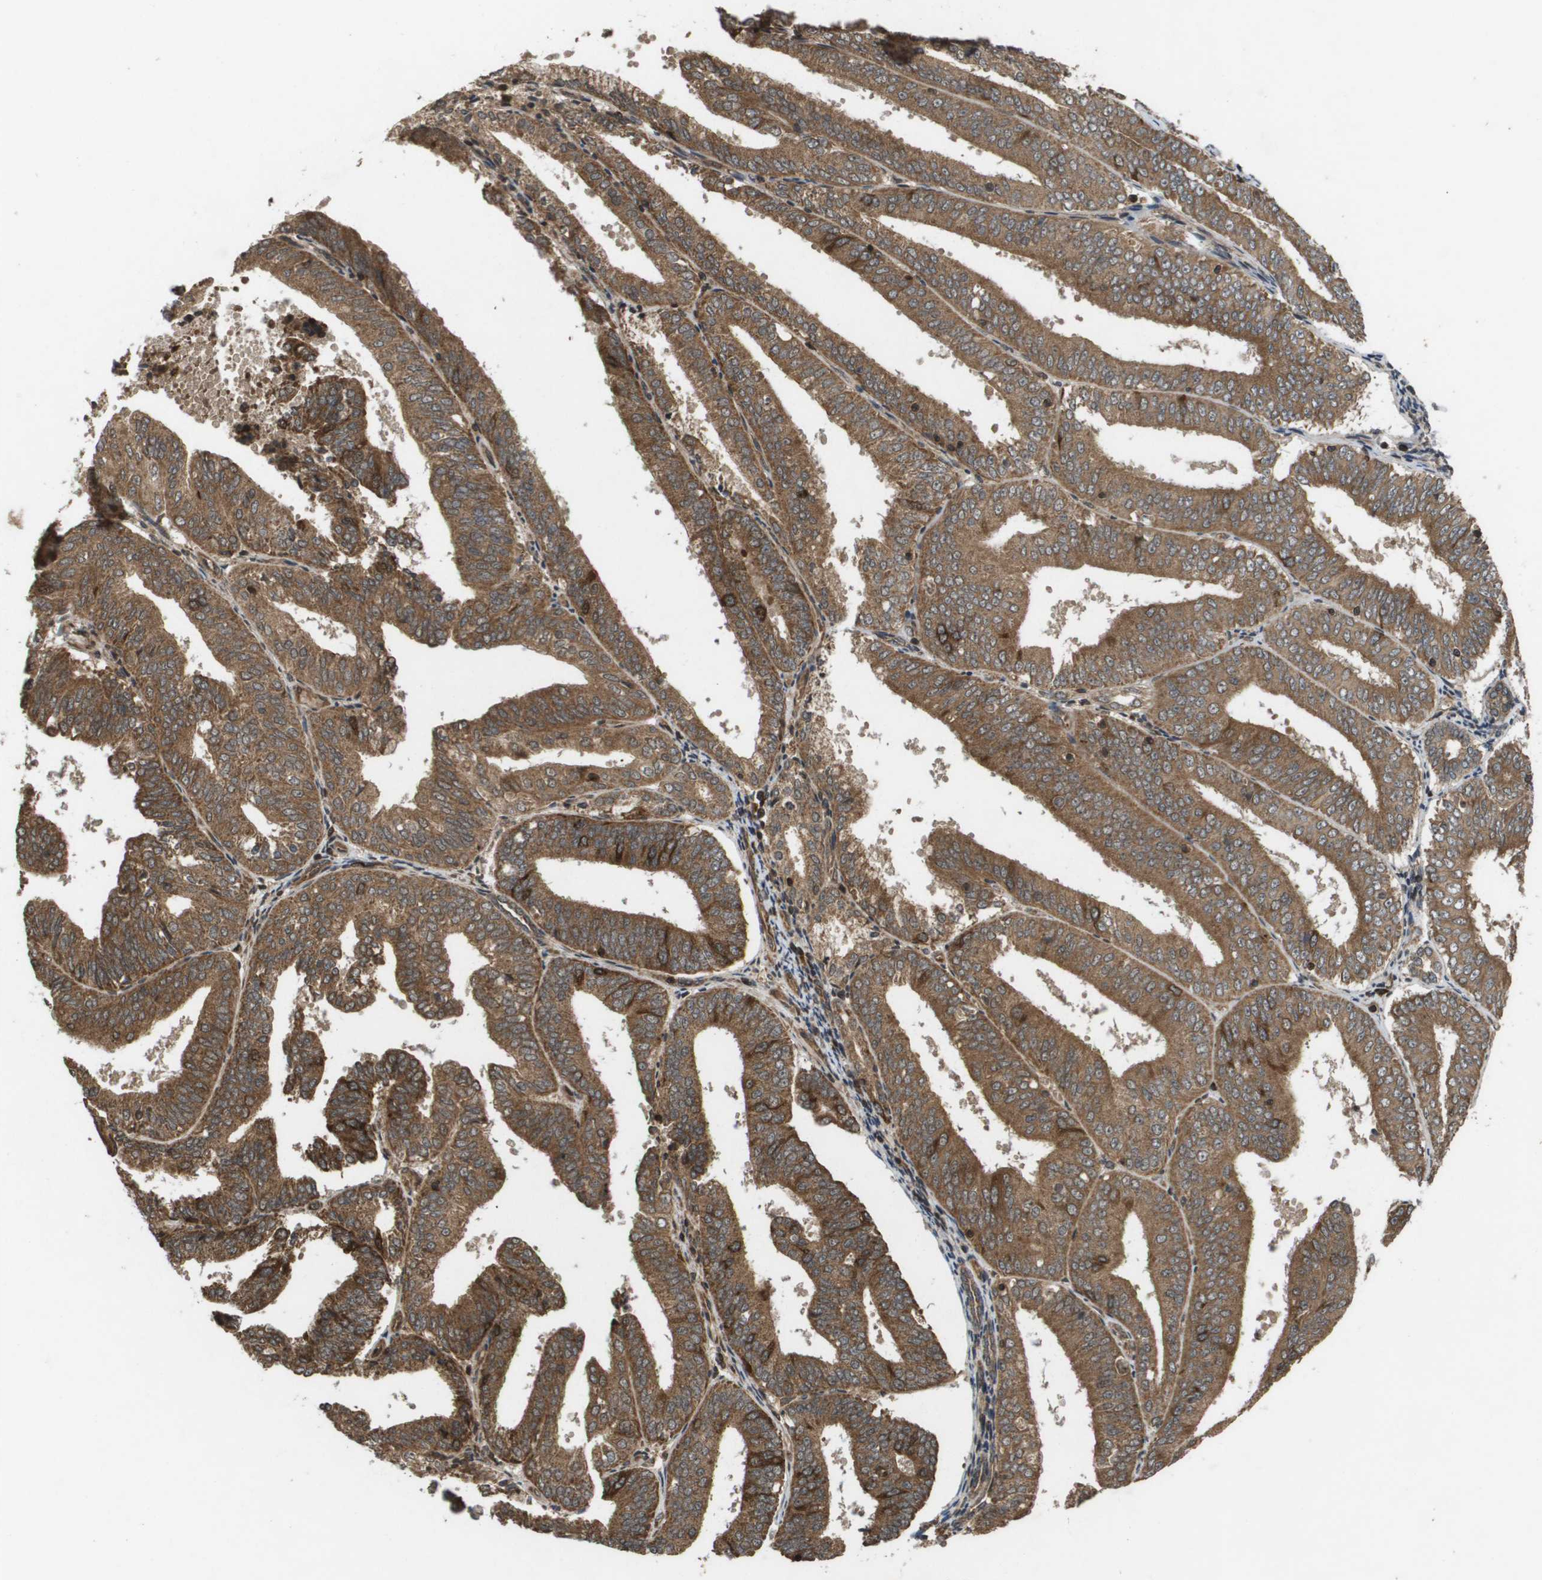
{"staining": {"intensity": "moderate", "quantity": ">75%", "location": "cytoplasmic/membranous"}, "tissue": "endometrial cancer", "cell_type": "Tumor cells", "image_type": "cancer", "snomed": [{"axis": "morphology", "description": "Adenocarcinoma, NOS"}, {"axis": "topography", "description": "Endometrium"}], "caption": "Immunohistochemistry (IHC) staining of endometrial cancer (adenocarcinoma), which displays medium levels of moderate cytoplasmic/membranous staining in approximately >75% of tumor cells indicating moderate cytoplasmic/membranous protein staining. The staining was performed using DAB (3,3'-diaminobenzidine) (brown) for protein detection and nuclei were counterstained in hematoxylin (blue).", "gene": "KIF11", "patient": {"sex": "female", "age": 63}}